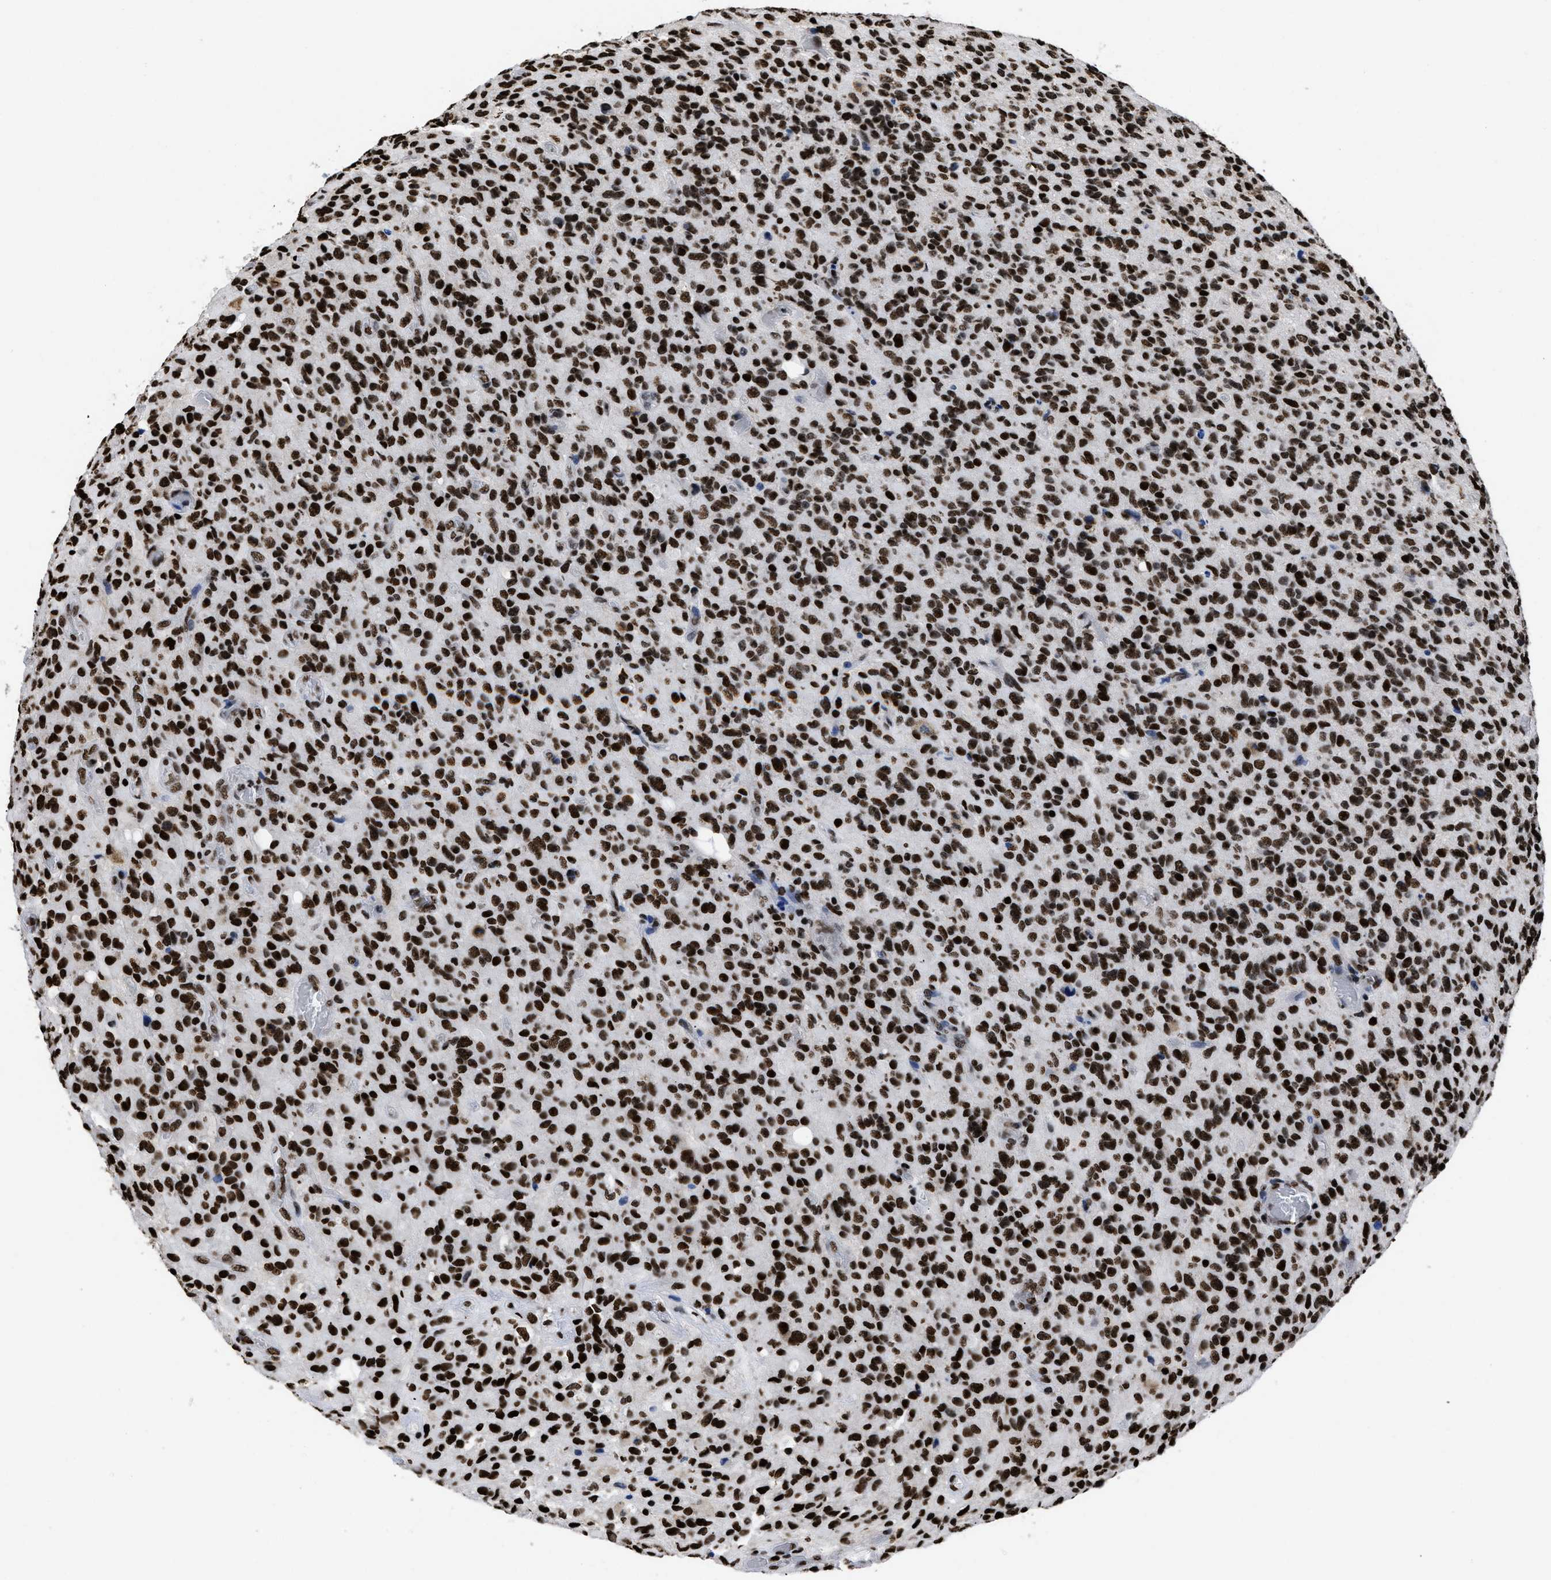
{"staining": {"intensity": "strong", "quantity": ">75%", "location": "nuclear"}, "tissue": "glioma", "cell_type": "Tumor cells", "image_type": "cancer", "snomed": [{"axis": "morphology", "description": "Glioma, malignant, High grade"}, {"axis": "topography", "description": "Brain"}], "caption": "A high amount of strong nuclear positivity is present in about >75% of tumor cells in glioma tissue. (IHC, brightfield microscopy, high magnification).", "gene": "CALHM3", "patient": {"sex": "male", "age": 71}}